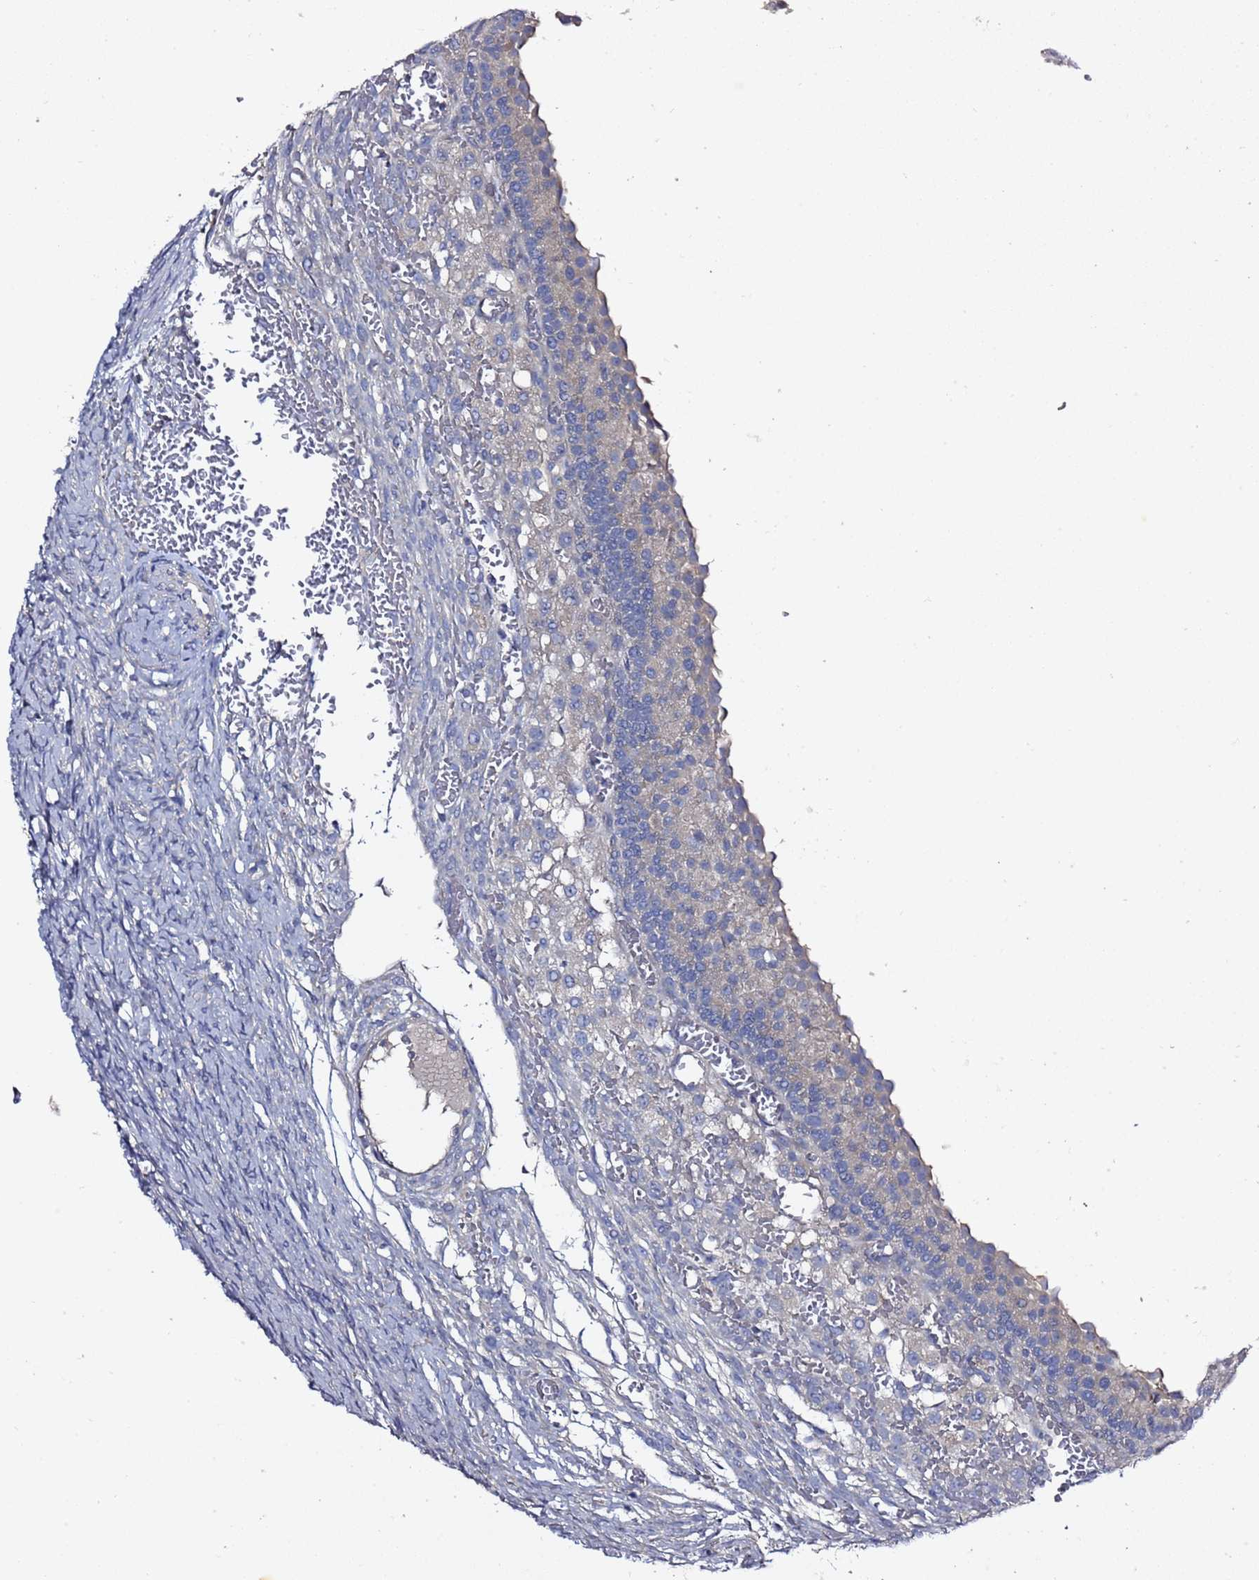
{"staining": {"intensity": "negative", "quantity": "none", "location": "none"}, "tissue": "ovary", "cell_type": "Follicle cells", "image_type": "normal", "snomed": [{"axis": "morphology", "description": "Normal tissue, NOS"}, {"axis": "topography", "description": "Ovary"}], "caption": "There is no significant expression in follicle cells of ovary. (DAB immunohistochemistry (IHC) with hematoxylin counter stain).", "gene": "RABL2A", "patient": {"sex": "female", "age": 39}}